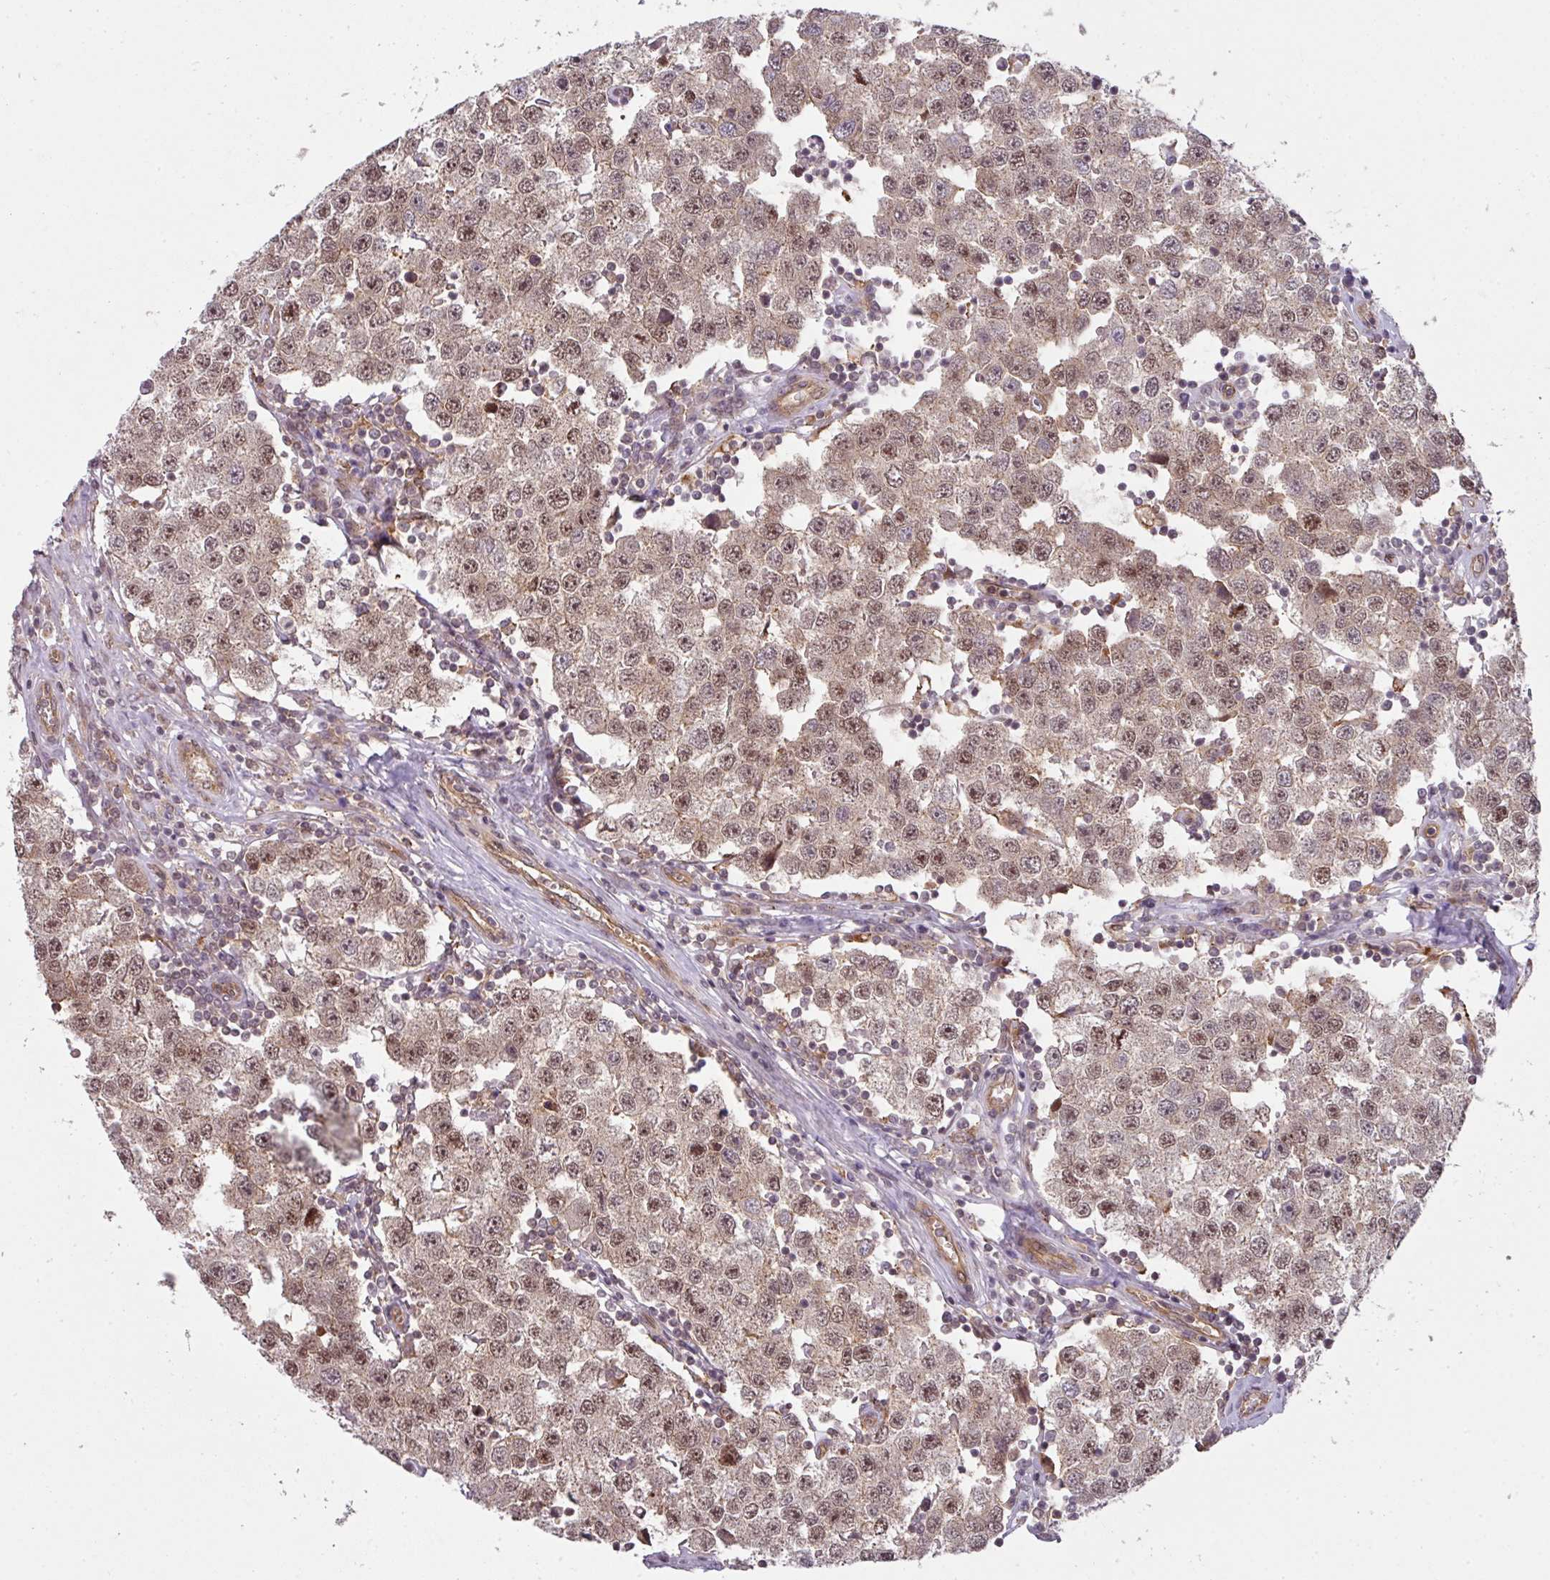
{"staining": {"intensity": "moderate", "quantity": ">75%", "location": "cytoplasmic/membranous,nuclear"}, "tissue": "testis cancer", "cell_type": "Tumor cells", "image_type": "cancer", "snomed": [{"axis": "morphology", "description": "Seminoma, NOS"}, {"axis": "topography", "description": "Testis"}], "caption": "The image displays staining of testis seminoma, revealing moderate cytoplasmic/membranous and nuclear protein expression (brown color) within tumor cells.", "gene": "CYFIP2", "patient": {"sex": "male", "age": 34}}